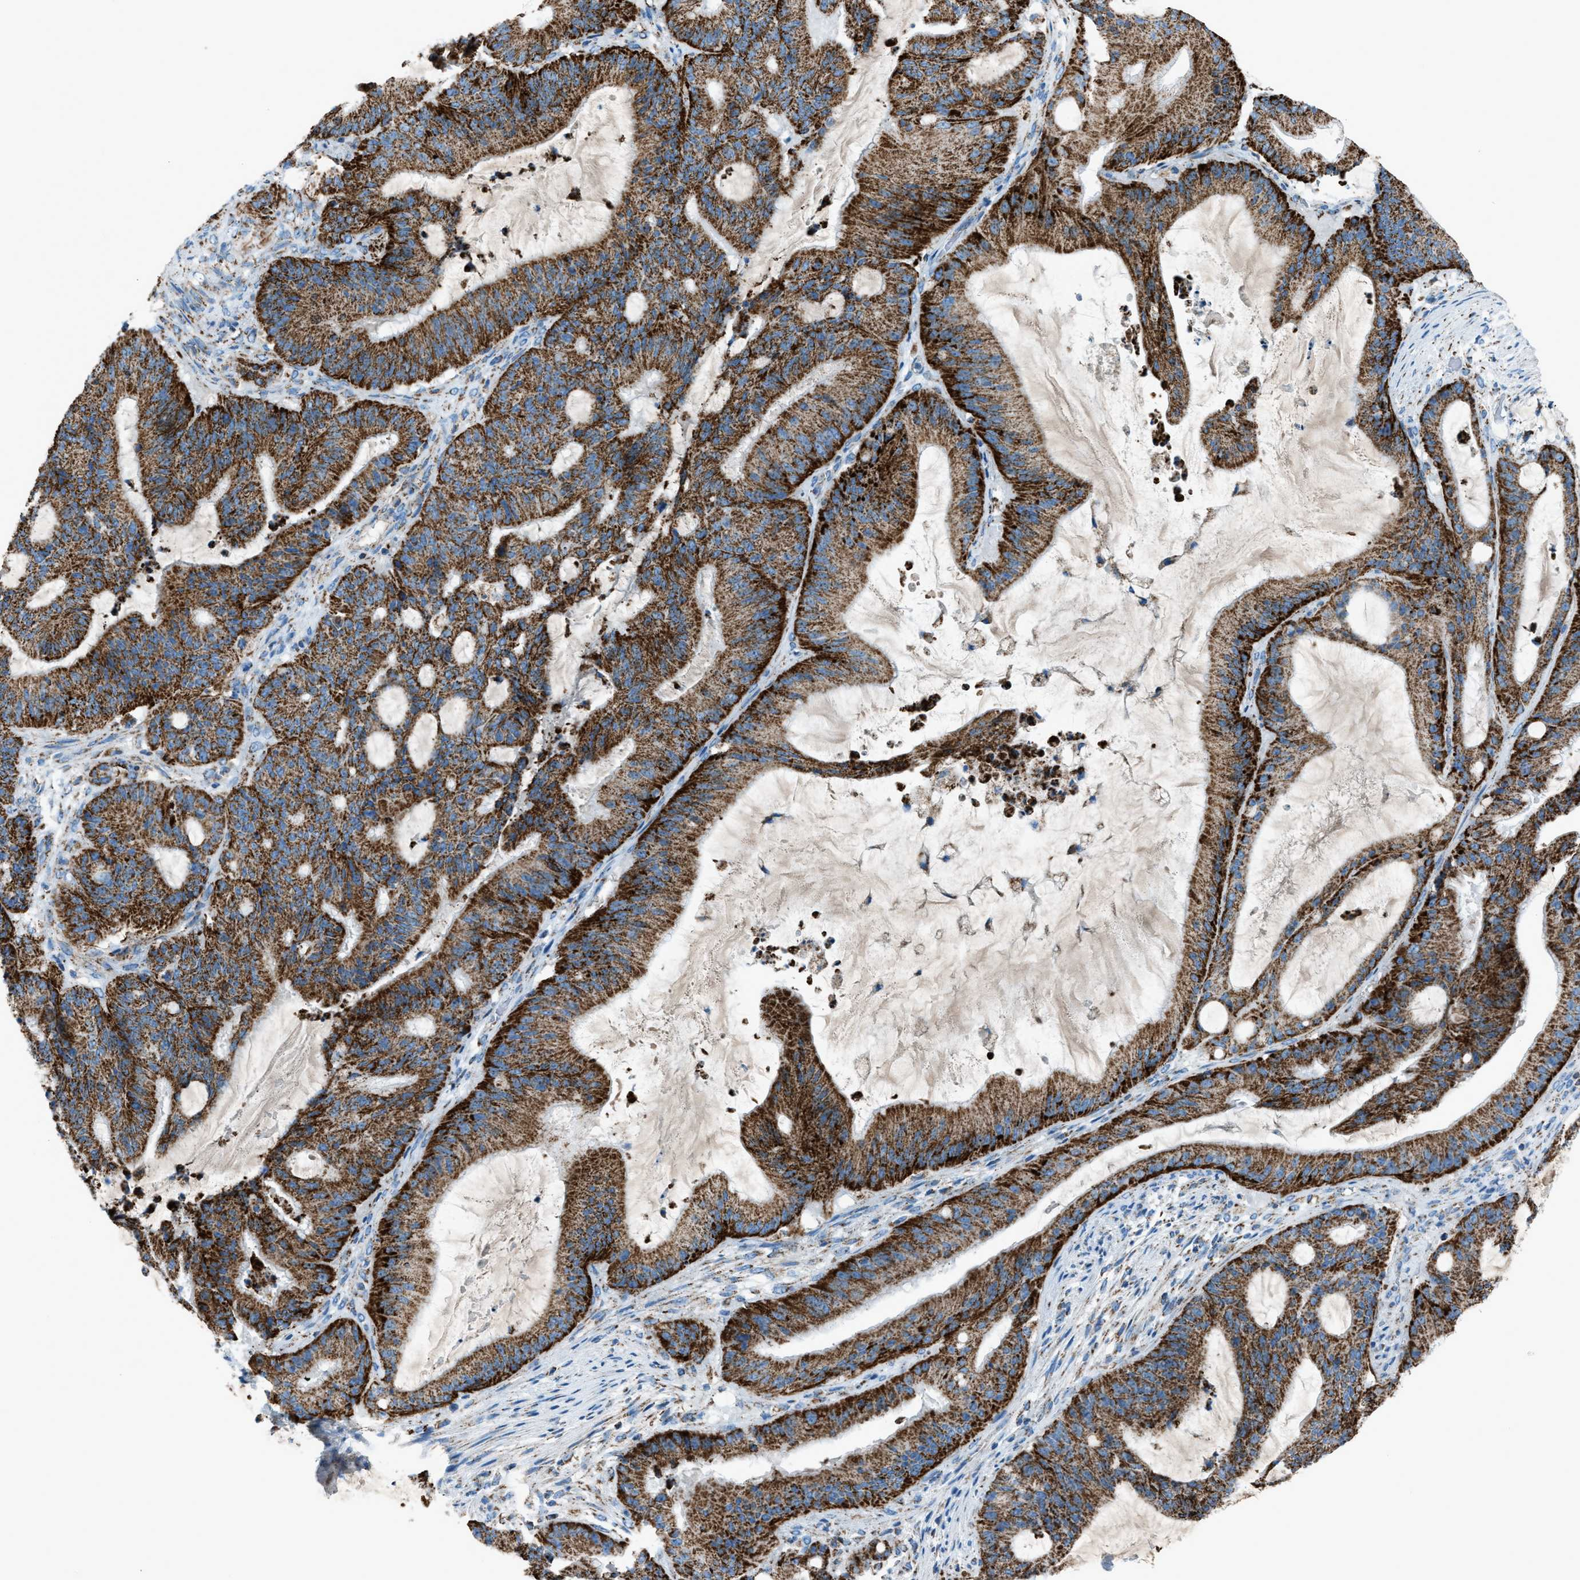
{"staining": {"intensity": "strong", "quantity": ">75%", "location": "cytoplasmic/membranous"}, "tissue": "liver cancer", "cell_type": "Tumor cells", "image_type": "cancer", "snomed": [{"axis": "morphology", "description": "Normal tissue, NOS"}, {"axis": "morphology", "description": "Cholangiocarcinoma"}, {"axis": "topography", "description": "Liver"}, {"axis": "topography", "description": "Peripheral nerve tissue"}], "caption": "Immunohistochemical staining of human liver cancer (cholangiocarcinoma) exhibits high levels of strong cytoplasmic/membranous expression in about >75% of tumor cells.", "gene": "MDH2", "patient": {"sex": "female", "age": 73}}